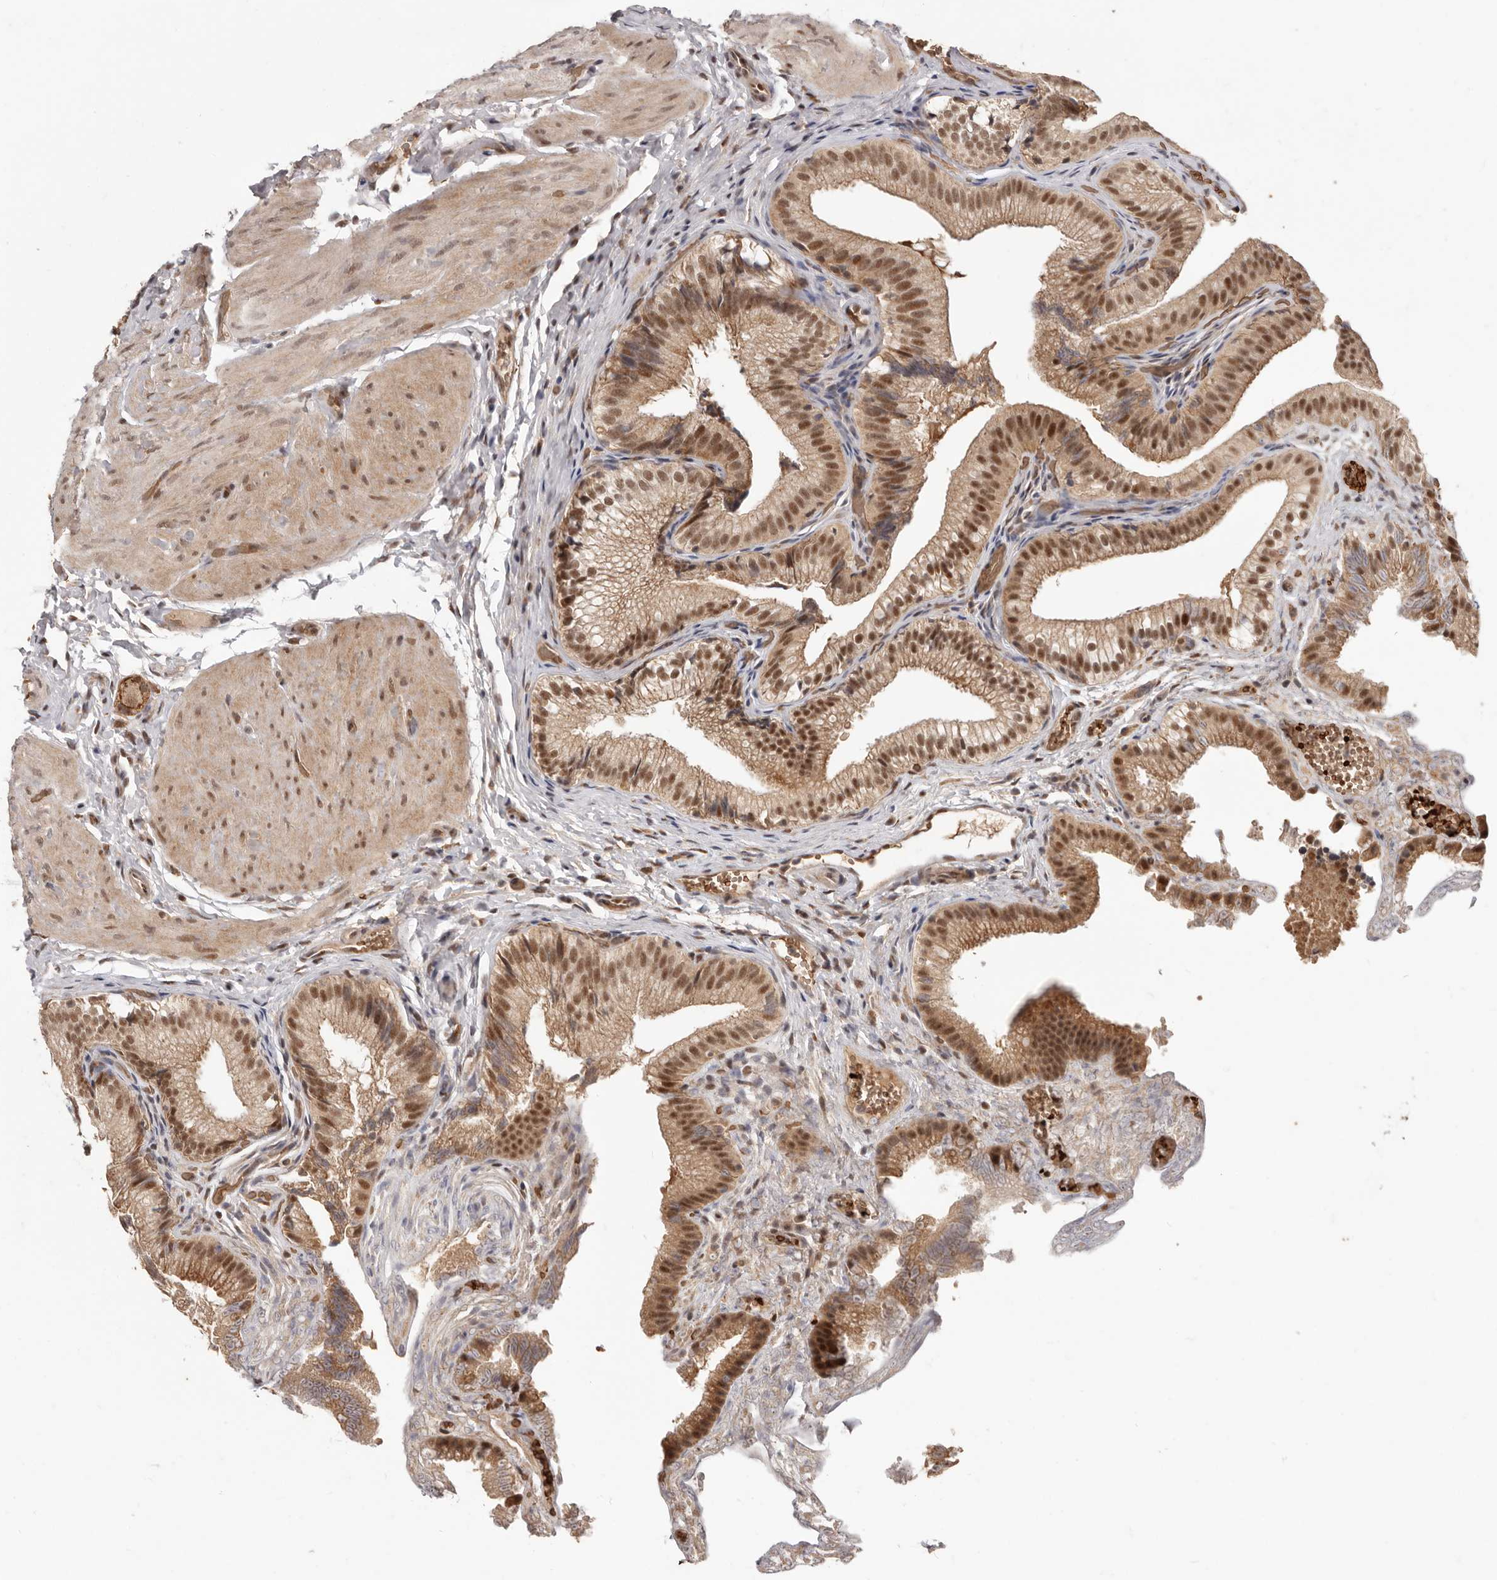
{"staining": {"intensity": "moderate", "quantity": ">75%", "location": "cytoplasmic/membranous,nuclear"}, "tissue": "gallbladder", "cell_type": "Glandular cells", "image_type": "normal", "snomed": [{"axis": "morphology", "description": "Normal tissue, NOS"}, {"axis": "topography", "description": "Gallbladder"}], "caption": "IHC of normal gallbladder displays medium levels of moderate cytoplasmic/membranous,nuclear positivity in approximately >75% of glandular cells.", "gene": "NCOA3", "patient": {"sex": "female", "age": 30}}